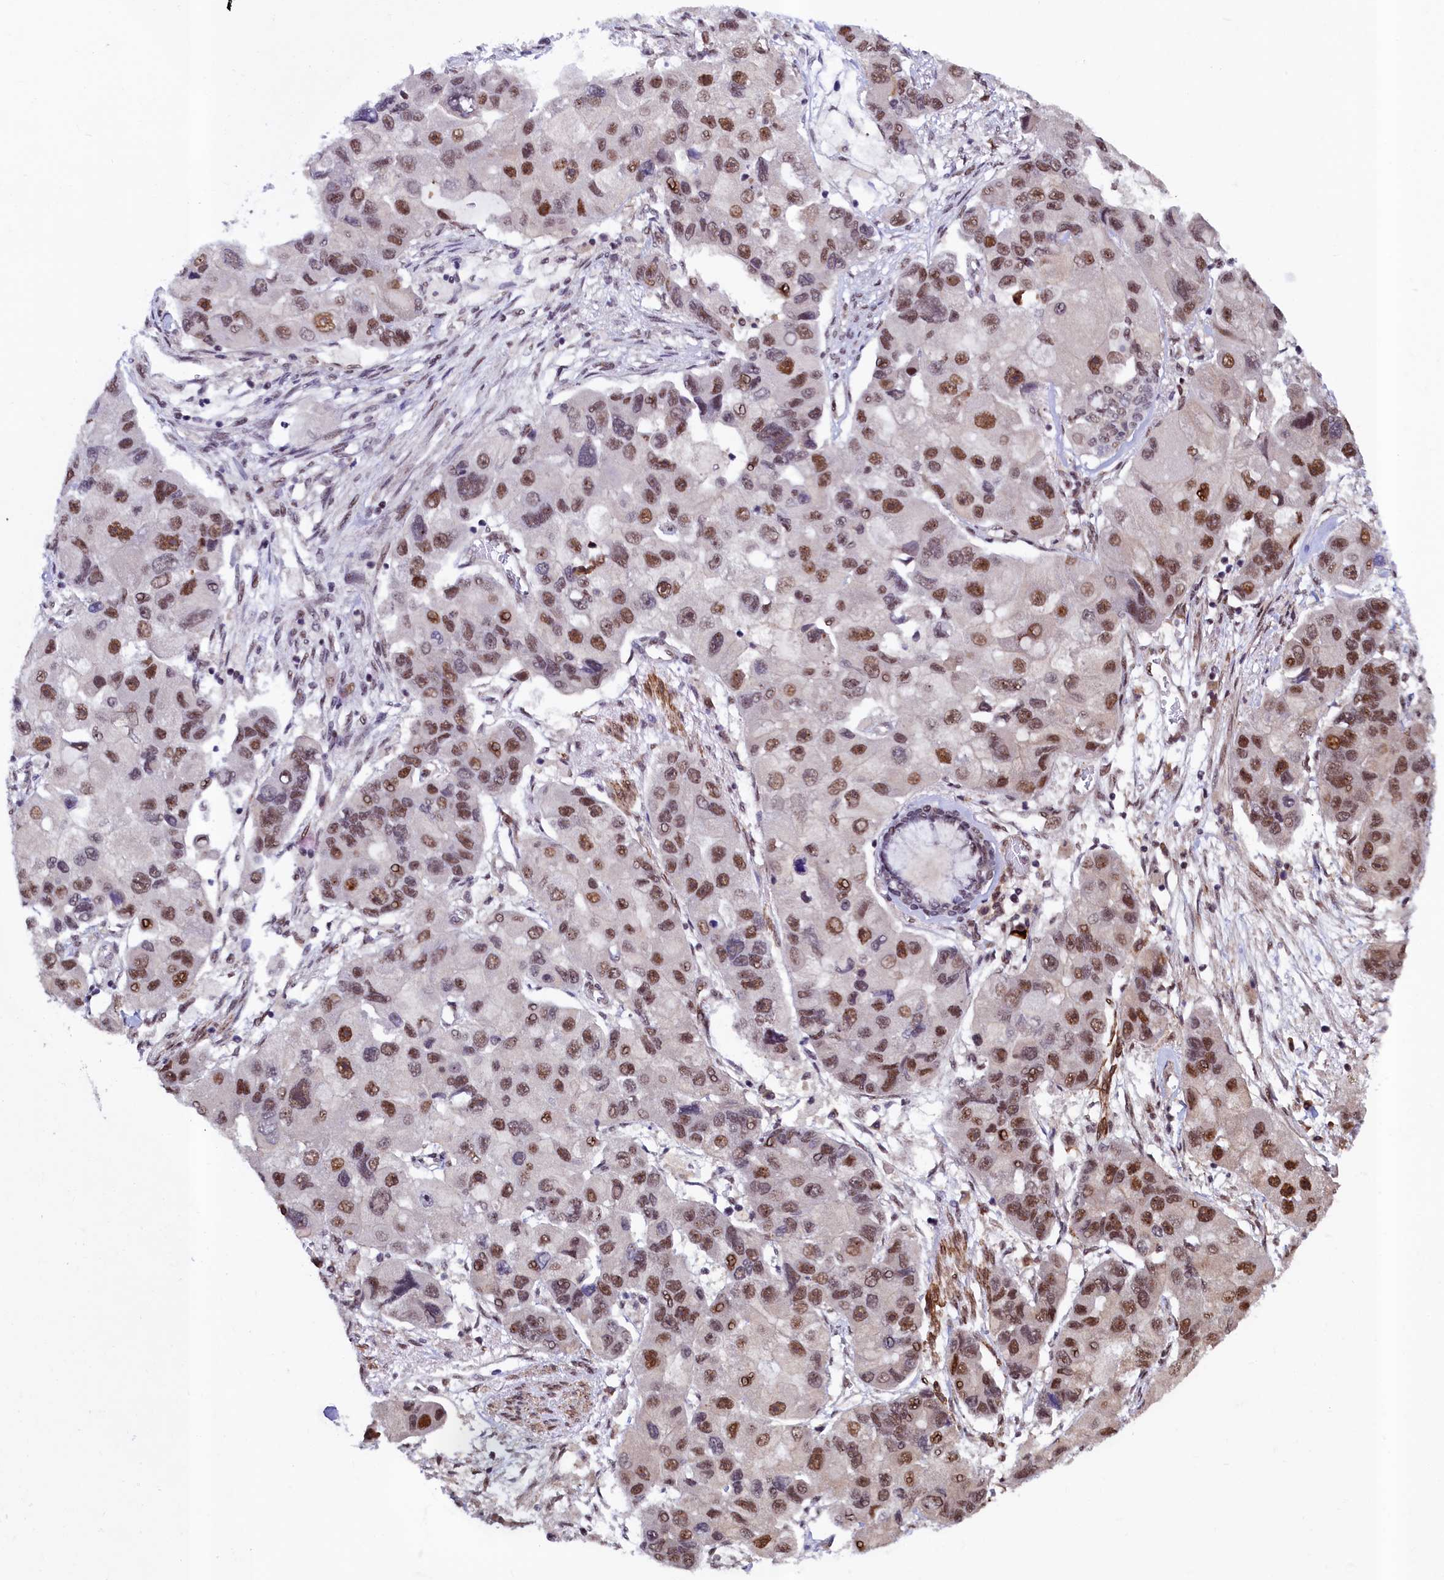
{"staining": {"intensity": "moderate", "quantity": ">75%", "location": "nuclear"}, "tissue": "lung cancer", "cell_type": "Tumor cells", "image_type": "cancer", "snomed": [{"axis": "morphology", "description": "Adenocarcinoma, NOS"}, {"axis": "topography", "description": "Lung"}], "caption": "There is medium levels of moderate nuclear staining in tumor cells of lung cancer, as demonstrated by immunohistochemical staining (brown color).", "gene": "LEO1", "patient": {"sex": "female", "age": 54}}